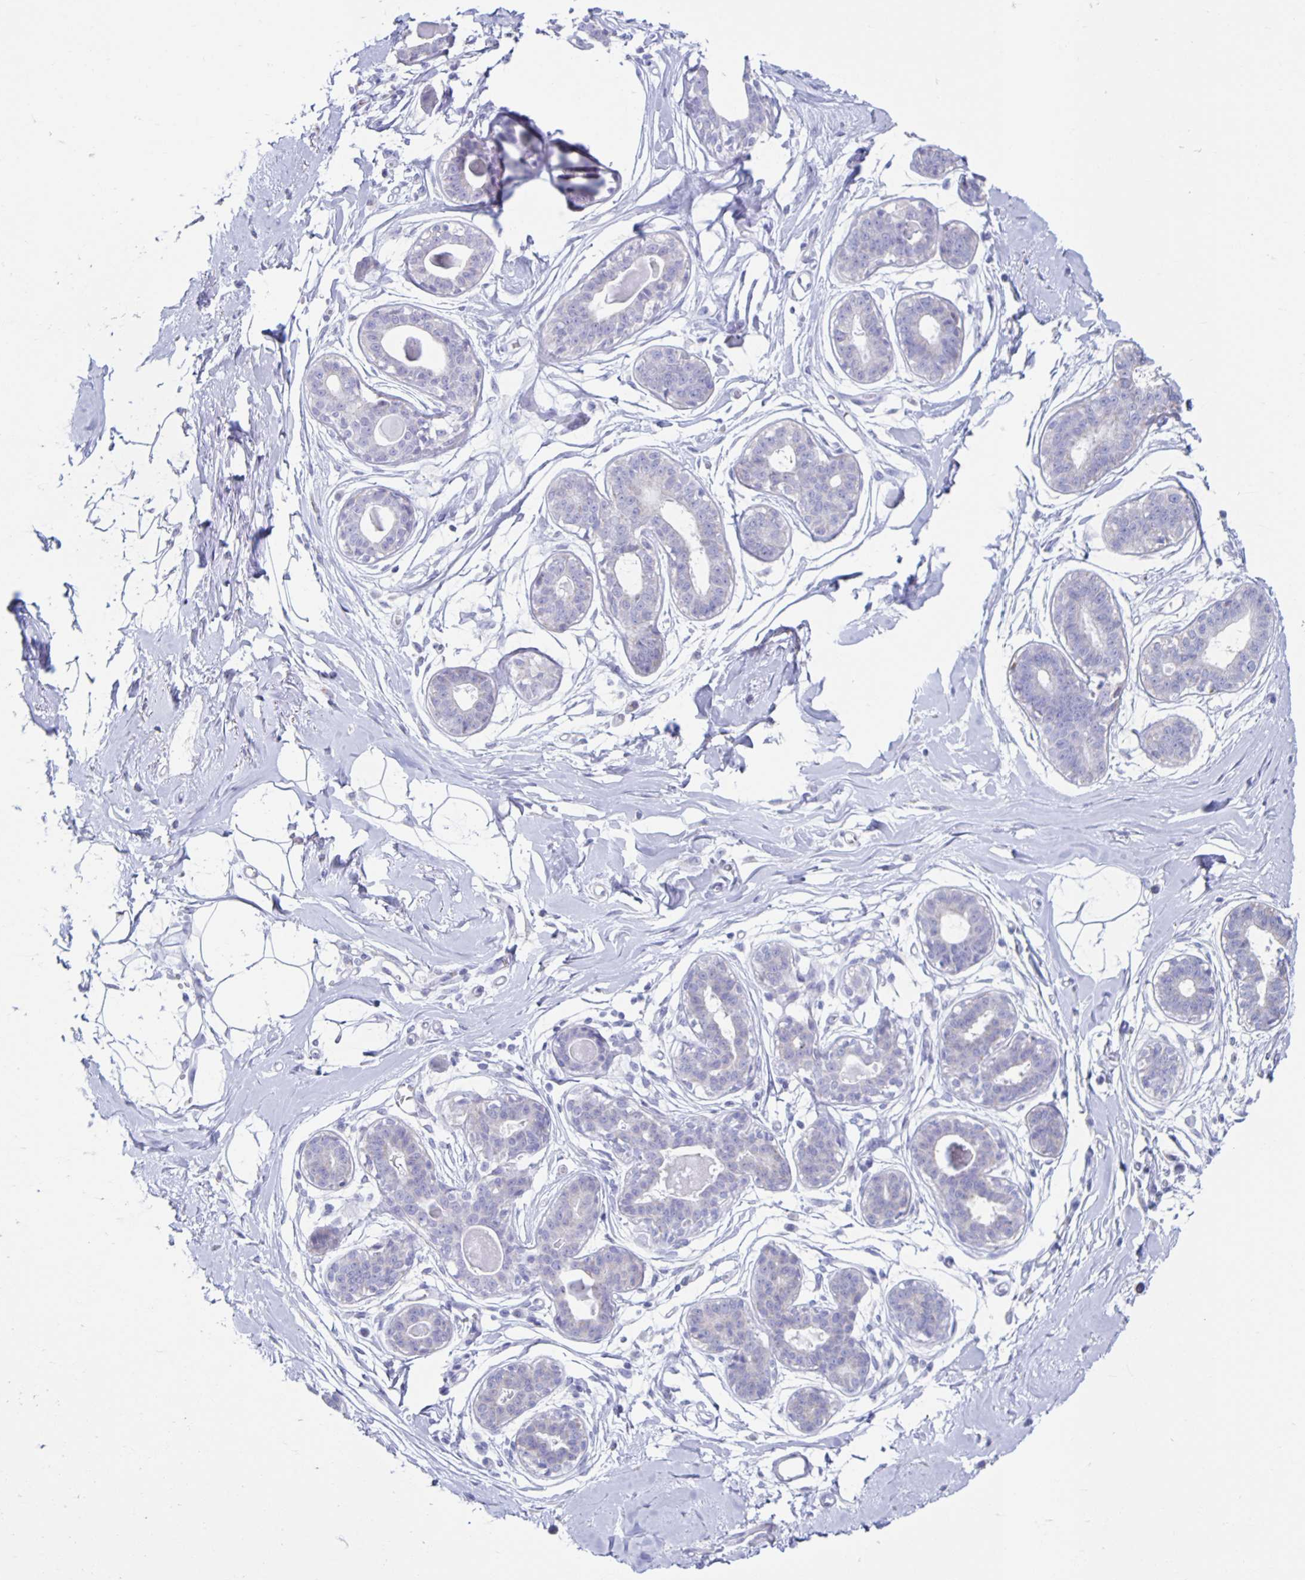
{"staining": {"intensity": "negative", "quantity": "none", "location": "none"}, "tissue": "breast", "cell_type": "Adipocytes", "image_type": "normal", "snomed": [{"axis": "morphology", "description": "Normal tissue, NOS"}, {"axis": "topography", "description": "Breast"}], "caption": "Protein analysis of unremarkable breast displays no significant expression in adipocytes. (Immunohistochemistry, brightfield microscopy, high magnification).", "gene": "CT45A10", "patient": {"sex": "female", "age": 45}}